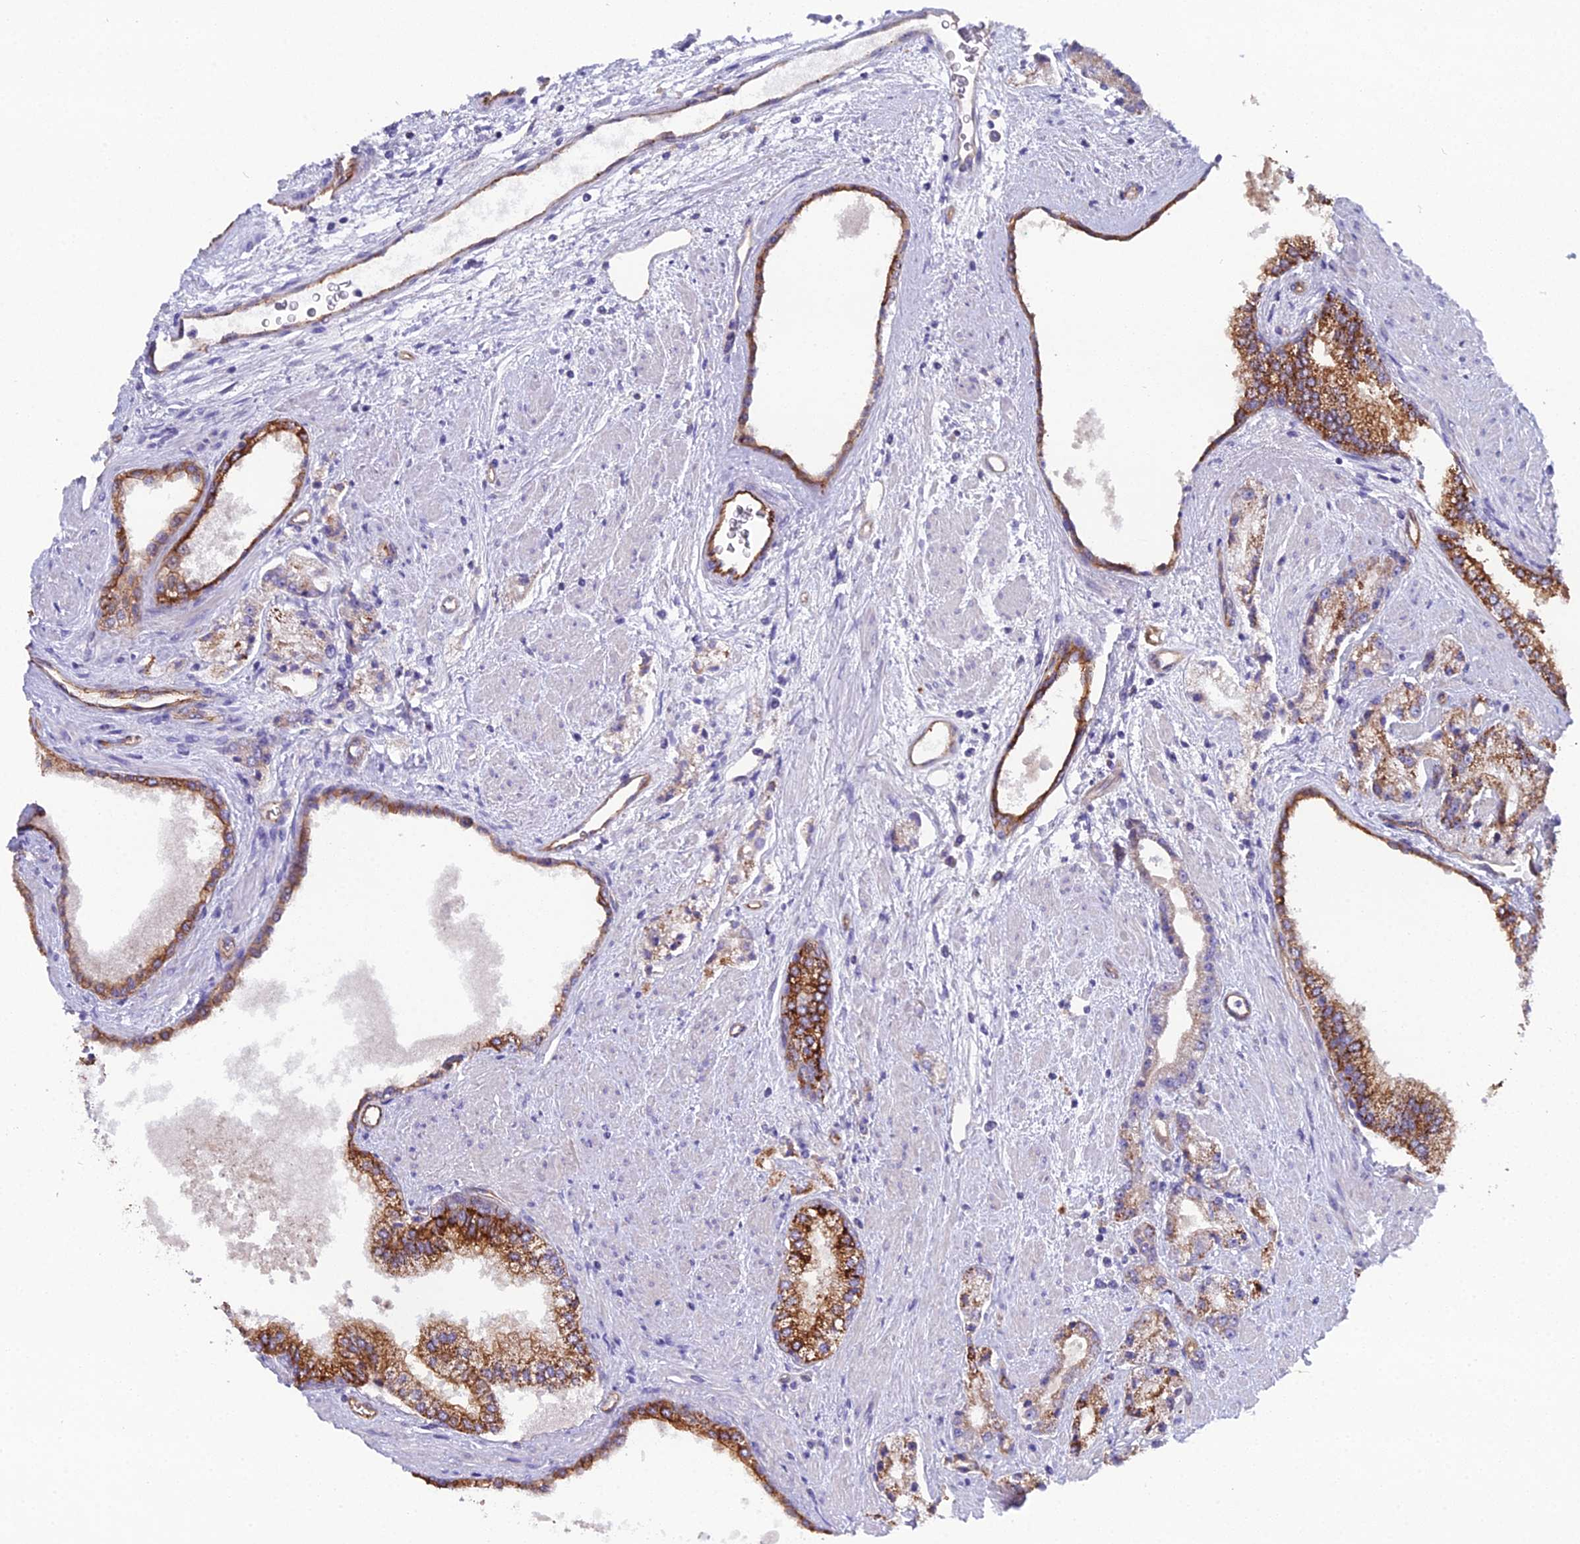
{"staining": {"intensity": "moderate", "quantity": "<25%", "location": "cytoplasmic/membranous"}, "tissue": "prostate cancer", "cell_type": "Tumor cells", "image_type": "cancer", "snomed": [{"axis": "morphology", "description": "Adenocarcinoma, High grade"}, {"axis": "topography", "description": "Prostate"}], "caption": "A low amount of moderate cytoplasmic/membranous positivity is present in about <25% of tumor cells in prostate cancer tissue.", "gene": "CFAP47", "patient": {"sex": "male", "age": 67}}